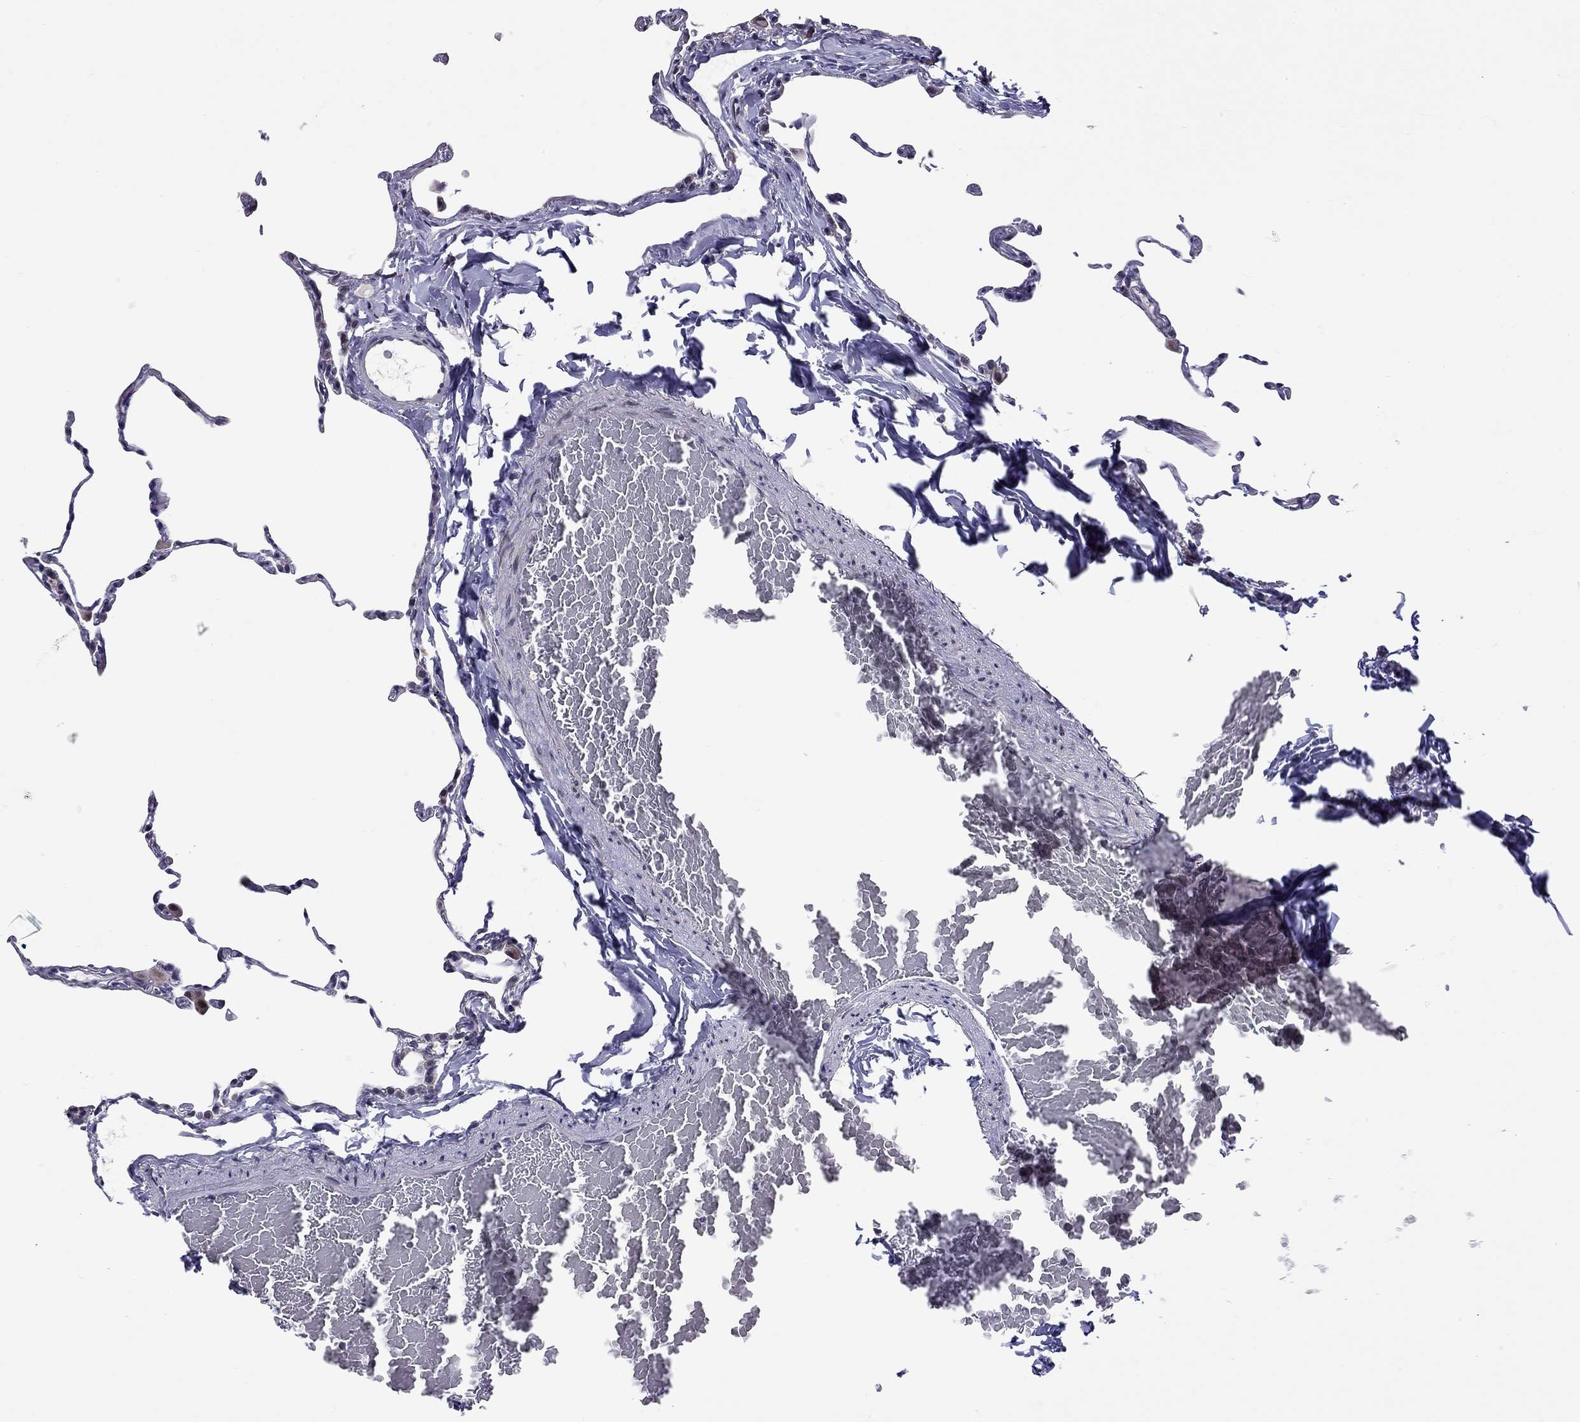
{"staining": {"intensity": "weak", "quantity": "<25%", "location": "nuclear"}, "tissue": "lung", "cell_type": "Alveolar cells", "image_type": "normal", "snomed": [{"axis": "morphology", "description": "Normal tissue, NOS"}, {"axis": "topography", "description": "Lung"}], "caption": "A histopathology image of human lung is negative for staining in alveolar cells. The staining is performed using DAB (3,3'-diaminobenzidine) brown chromogen with nuclei counter-stained in using hematoxylin.", "gene": "HES5", "patient": {"sex": "female", "age": 57}}